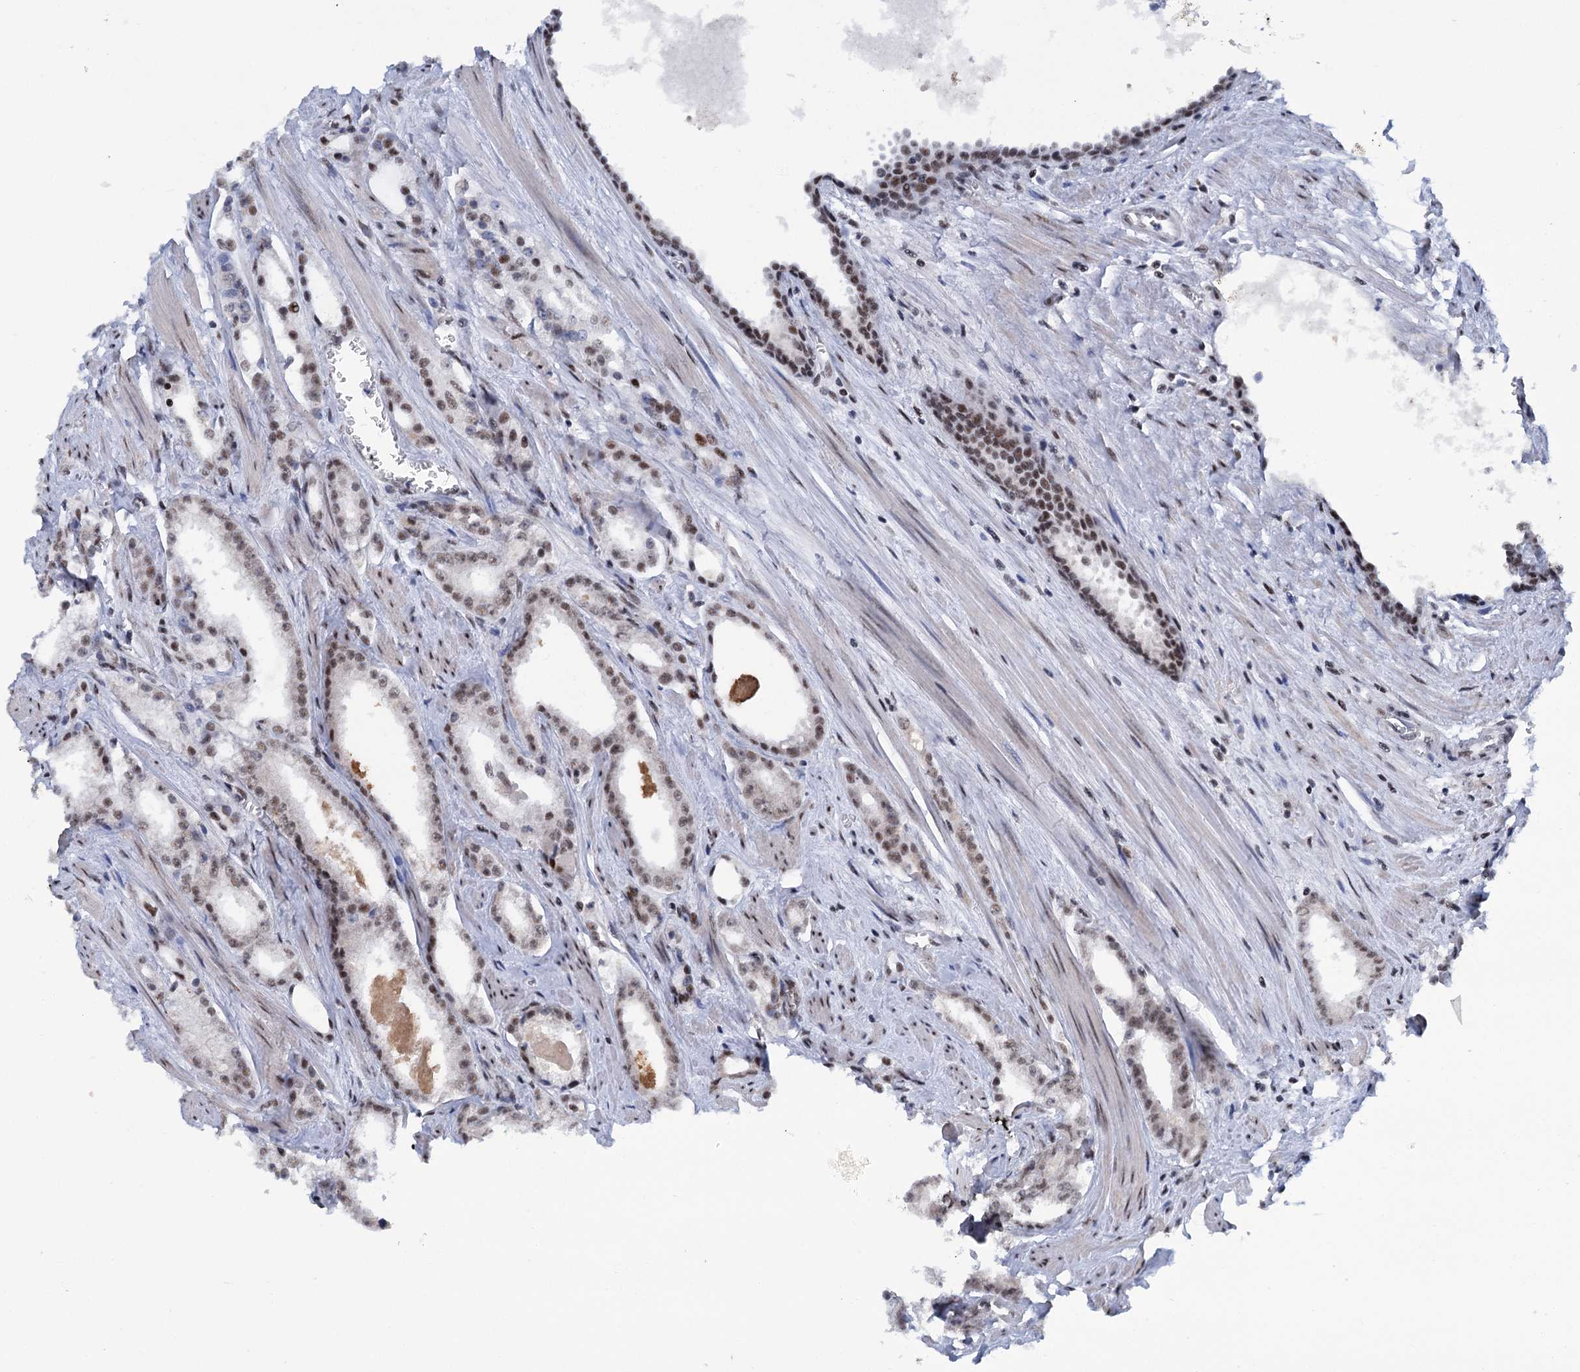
{"staining": {"intensity": "moderate", "quantity": ">75%", "location": "nuclear"}, "tissue": "prostate cancer", "cell_type": "Tumor cells", "image_type": "cancer", "snomed": [{"axis": "morphology", "description": "Adenocarcinoma, Low grade"}, {"axis": "topography", "description": "Prostate and seminal vesicle, NOS"}], "caption": "Immunohistochemical staining of prostate low-grade adenocarcinoma demonstrates medium levels of moderate nuclear staining in approximately >75% of tumor cells.", "gene": "SREK1", "patient": {"sex": "male", "age": 60}}